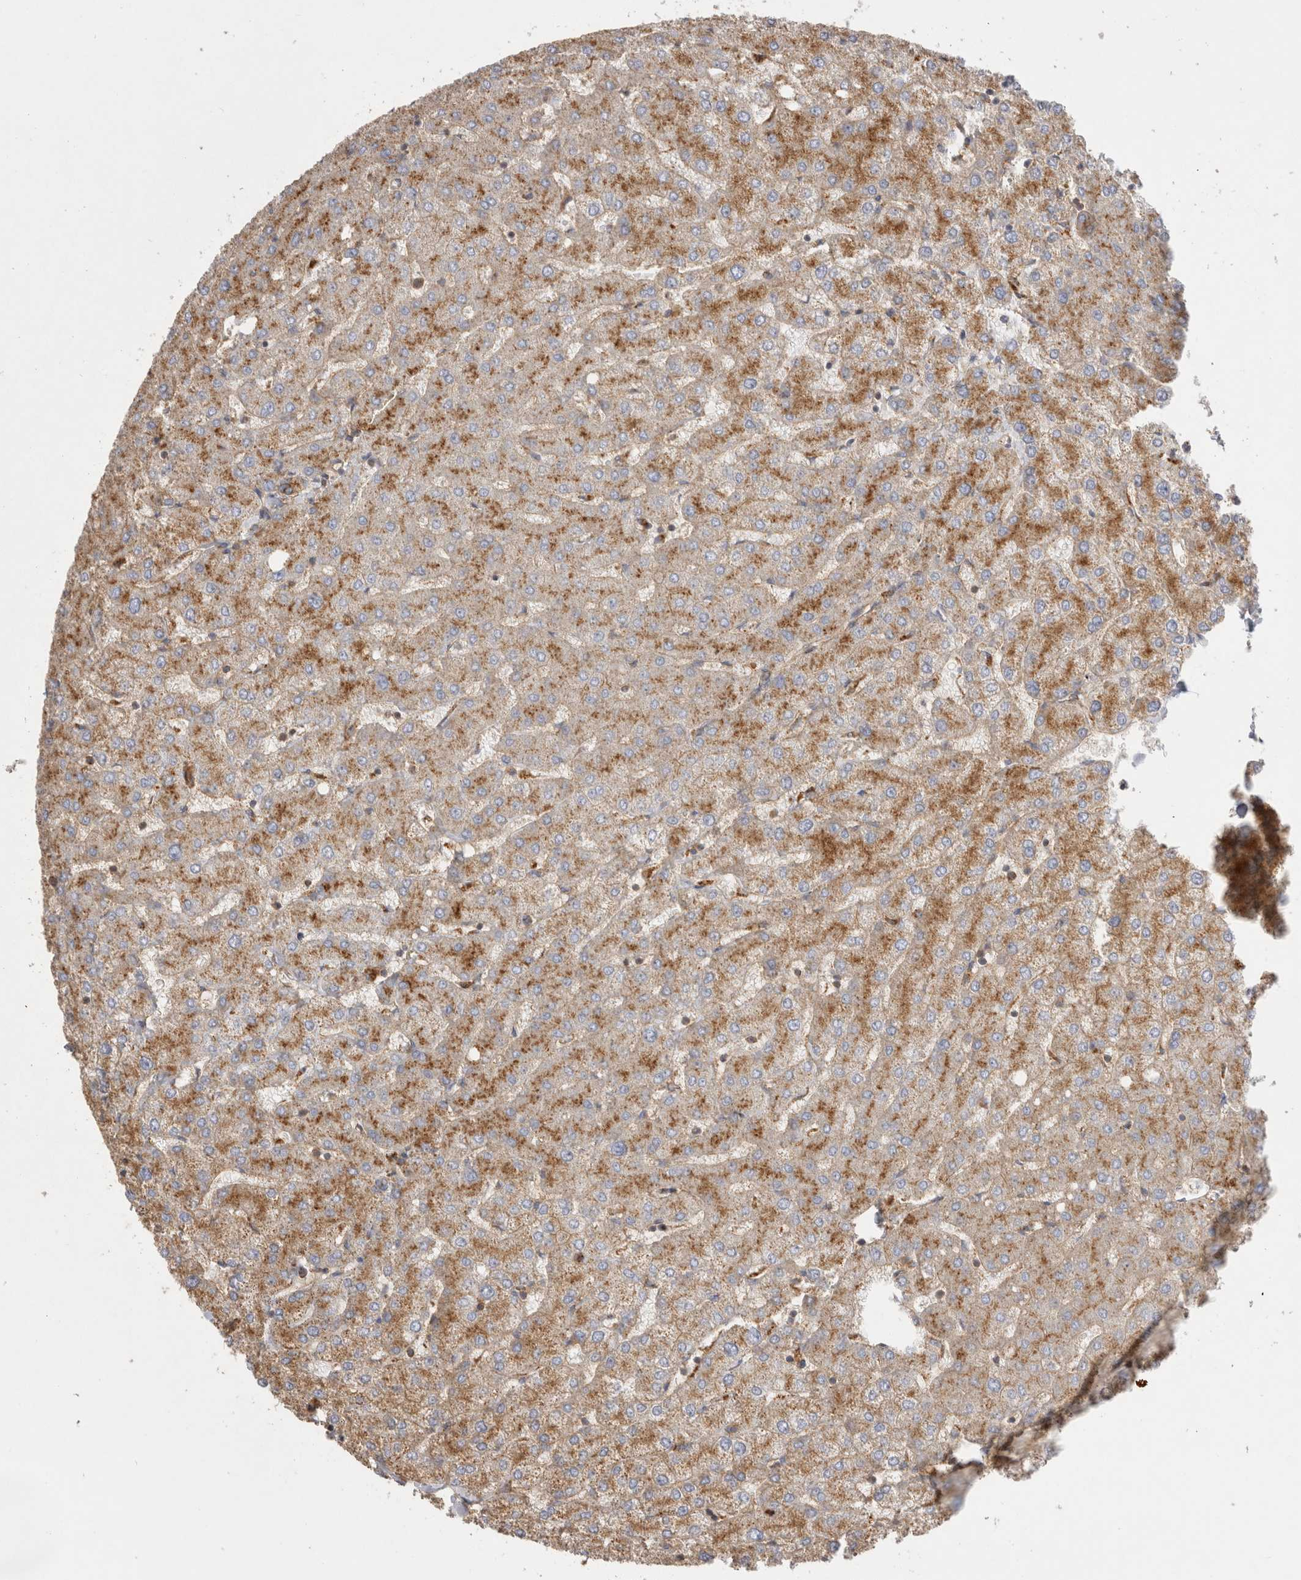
{"staining": {"intensity": "weak", "quantity": "<25%", "location": "cytoplasmic/membranous"}, "tissue": "liver", "cell_type": "Cholangiocytes", "image_type": "normal", "snomed": [{"axis": "morphology", "description": "Normal tissue, NOS"}, {"axis": "topography", "description": "Liver"}], "caption": "The histopathology image demonstrates no significant staining in cholangiocytes of liver.", "gene": "CHMP6", "patient": {"sex": "female", "age": 54}}